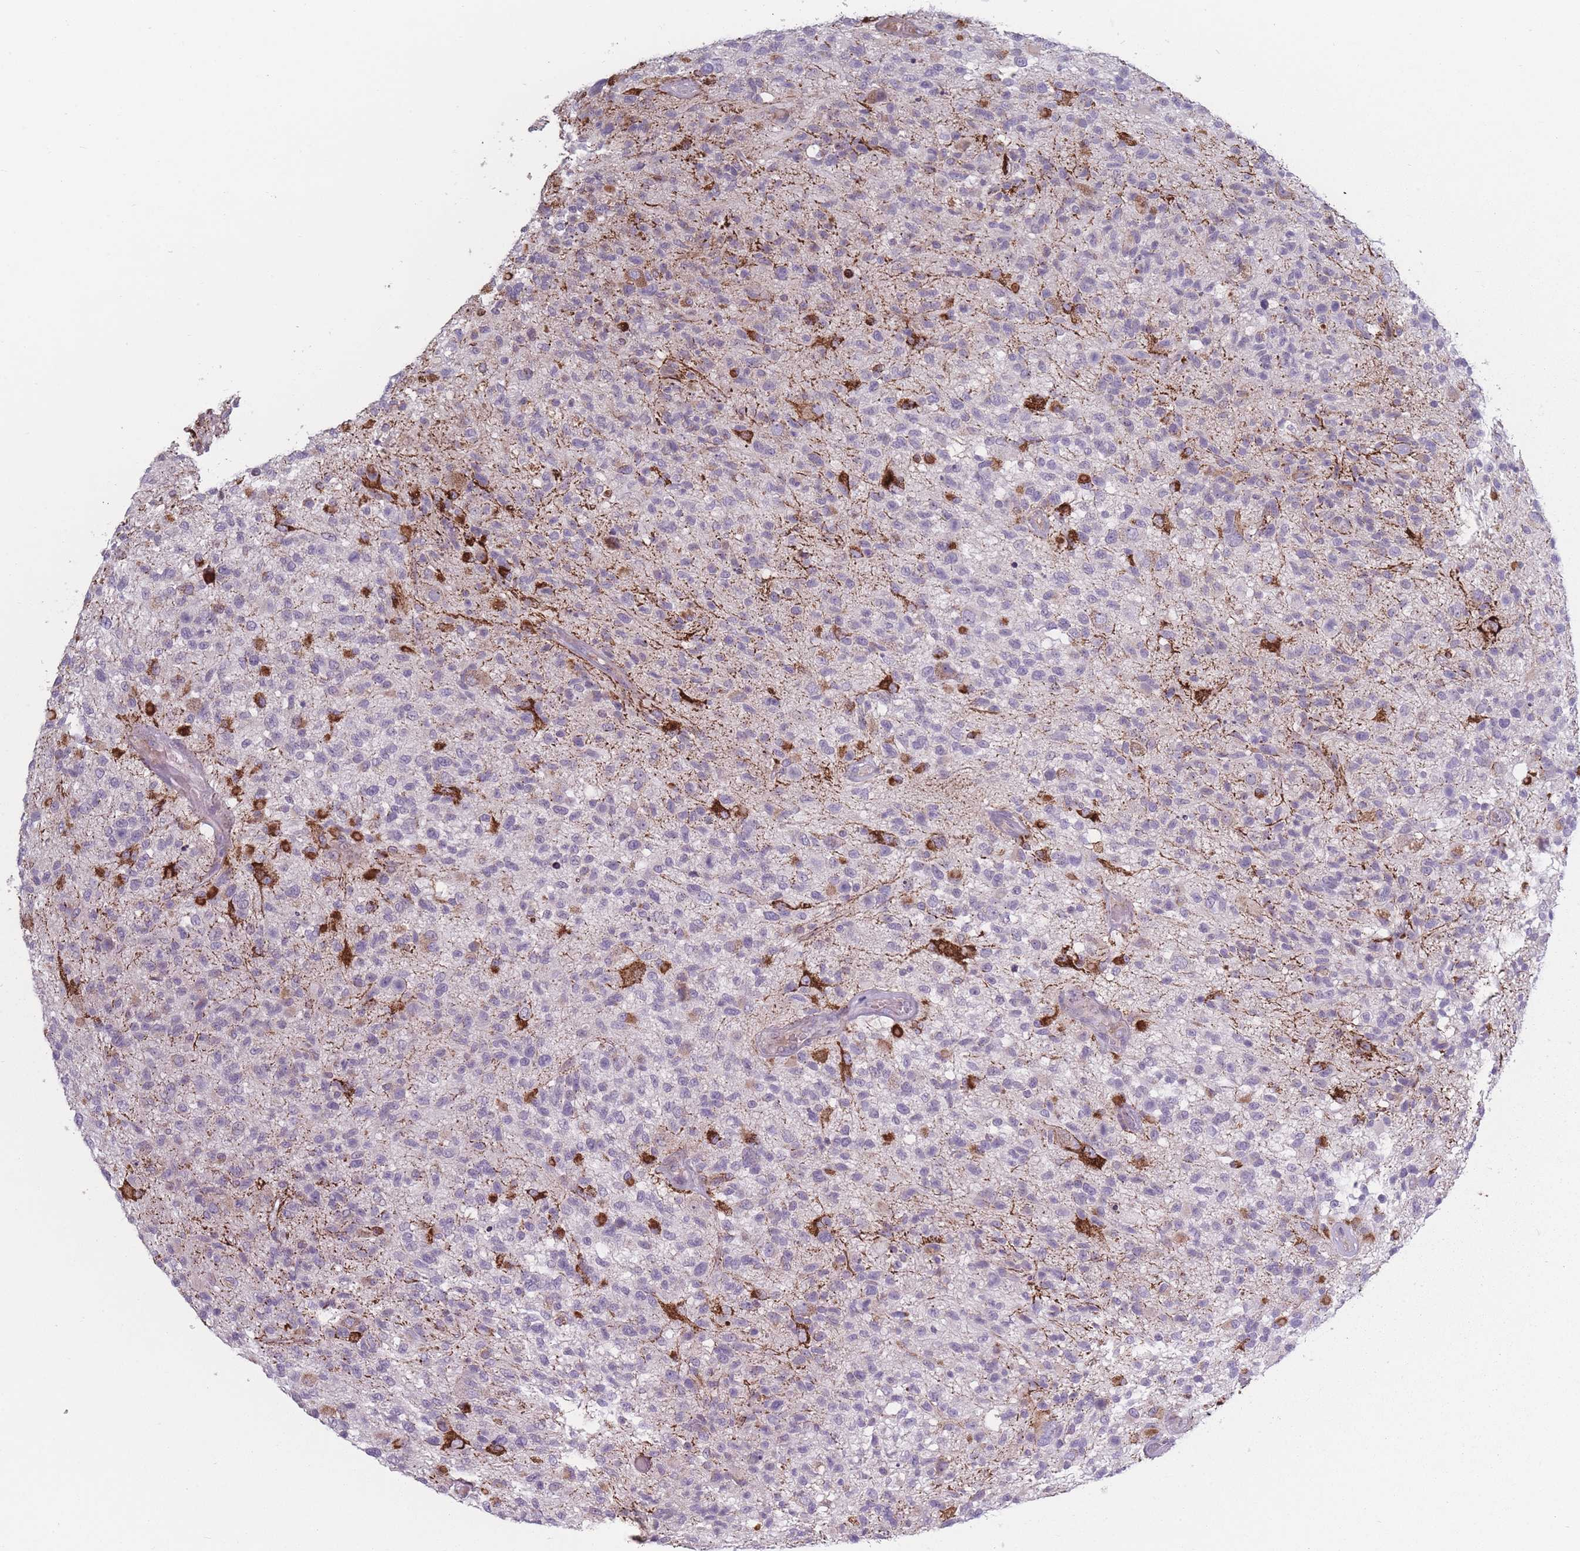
{"staining": {"intensity": "negative", "quantity": "none", "location": "none"}, "tissue": "glioma", "cell_type": "Tumor cells", "image_type": "cancer", "snomed": [{"axis": "morphology", "description": "Glioma, malignant, High grade"}, {"axis": "morphology", "description": "Glioblastoma, NOS"}, {"axis": "topography", "description": "Brain"}], "caption": "Immunohistochemistry histopathology image of glioblastoma stained for a protein (brown), which displays no positivity in tumor cells.", "gene": "PEX11B", "patient": {"sex": "male", "age": 60}}